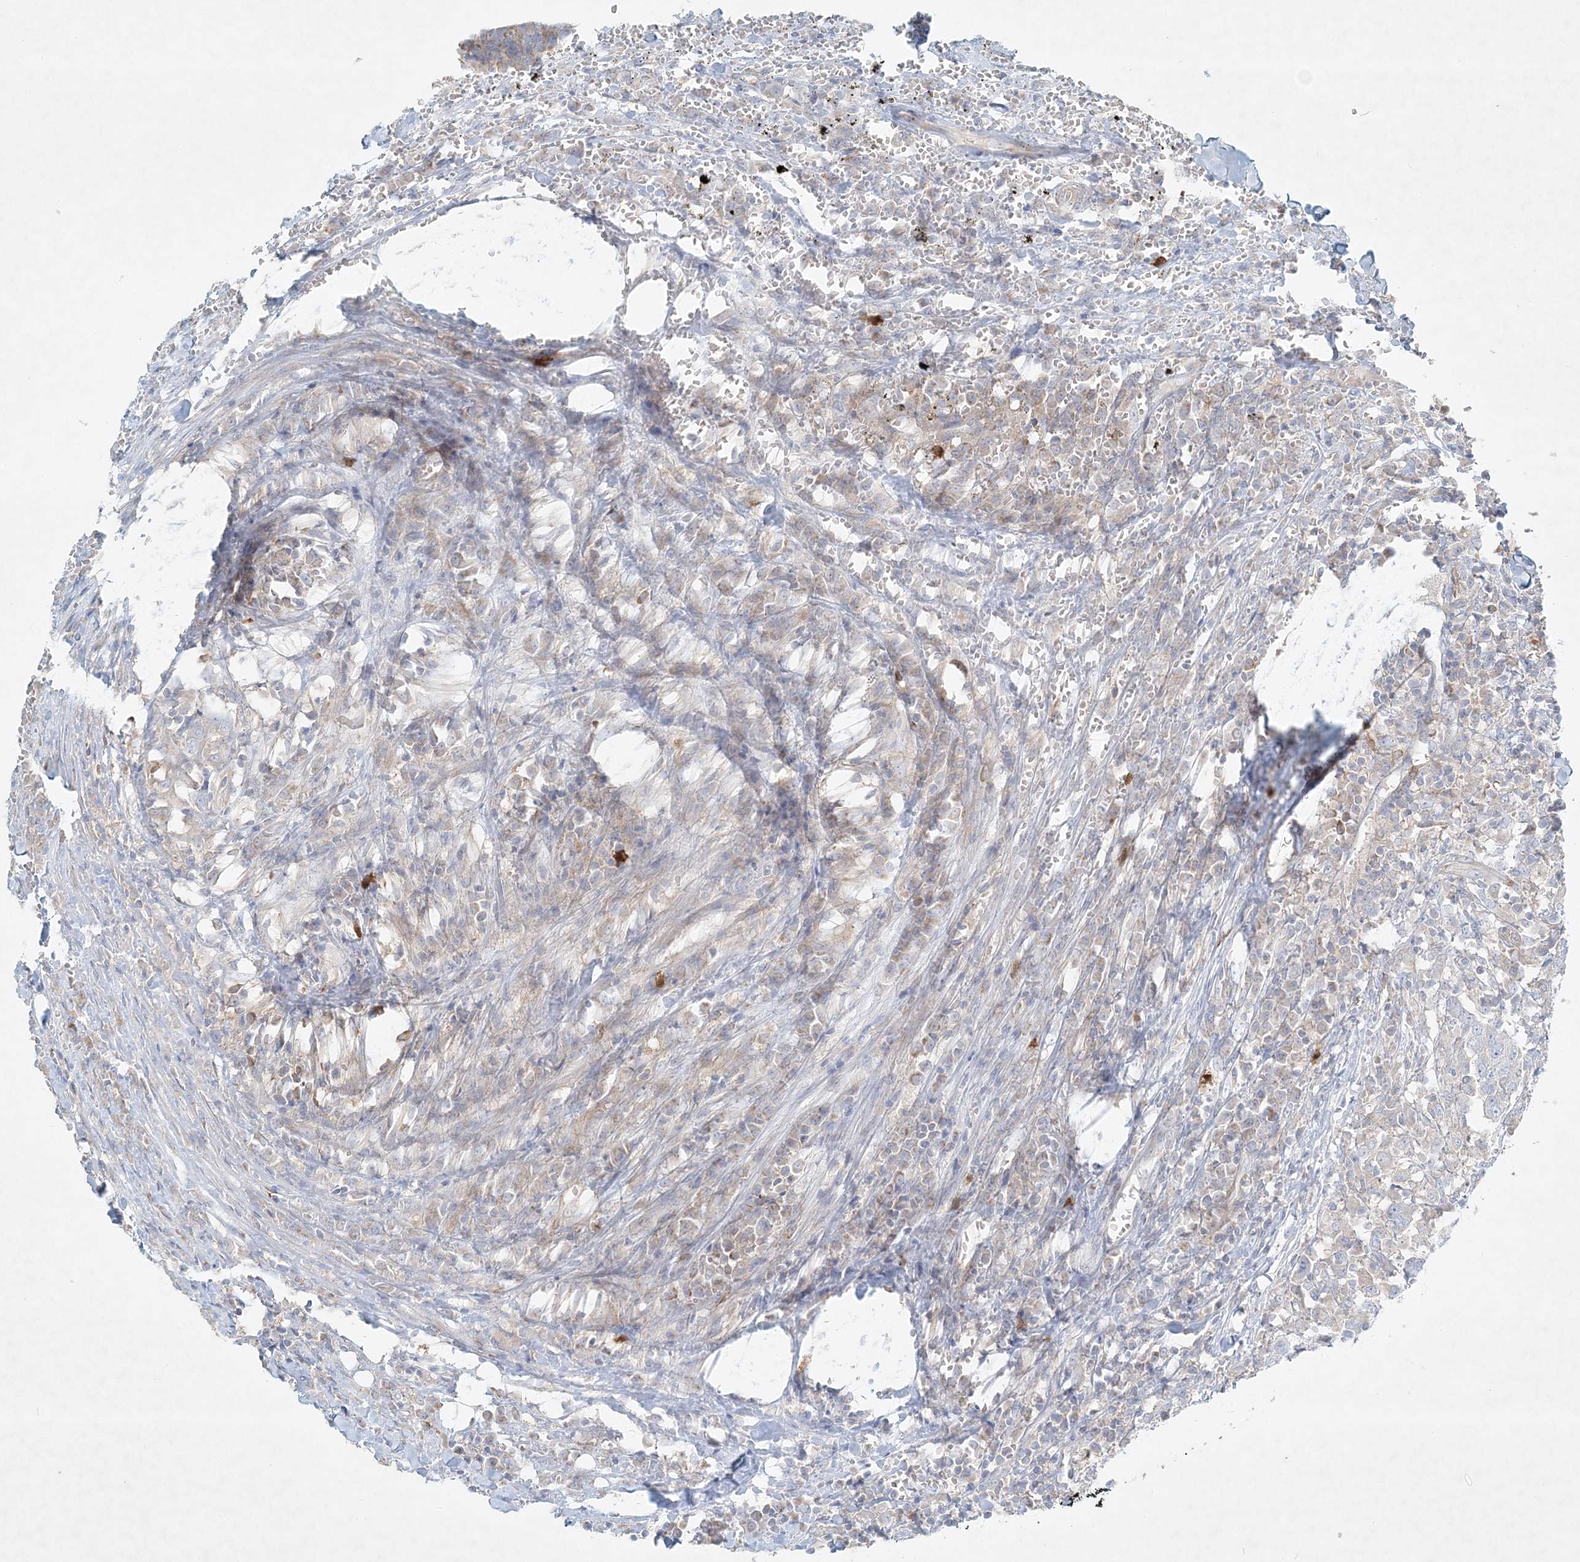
{"staining": {"intensity": "negative", "quantity": "none", "location": "none"}, "tissue": "head and neck cancer", "cell_type": "Tumor cells", "image_type": "cancer", "snomed": [{"axis": "morphology", "description": "Squamous cell carcinoma, NOS"}, {"axis": "topography", "description": "Head-Neck"}], "caption": "Immunohistochemistry (IHC) photomicrograph of head and neck cancer stained for a protein (brown), which demonstrates no expression in tumor cells.", "gene": "STK11IP", "patient": {"sex": "male", "age": 66}}